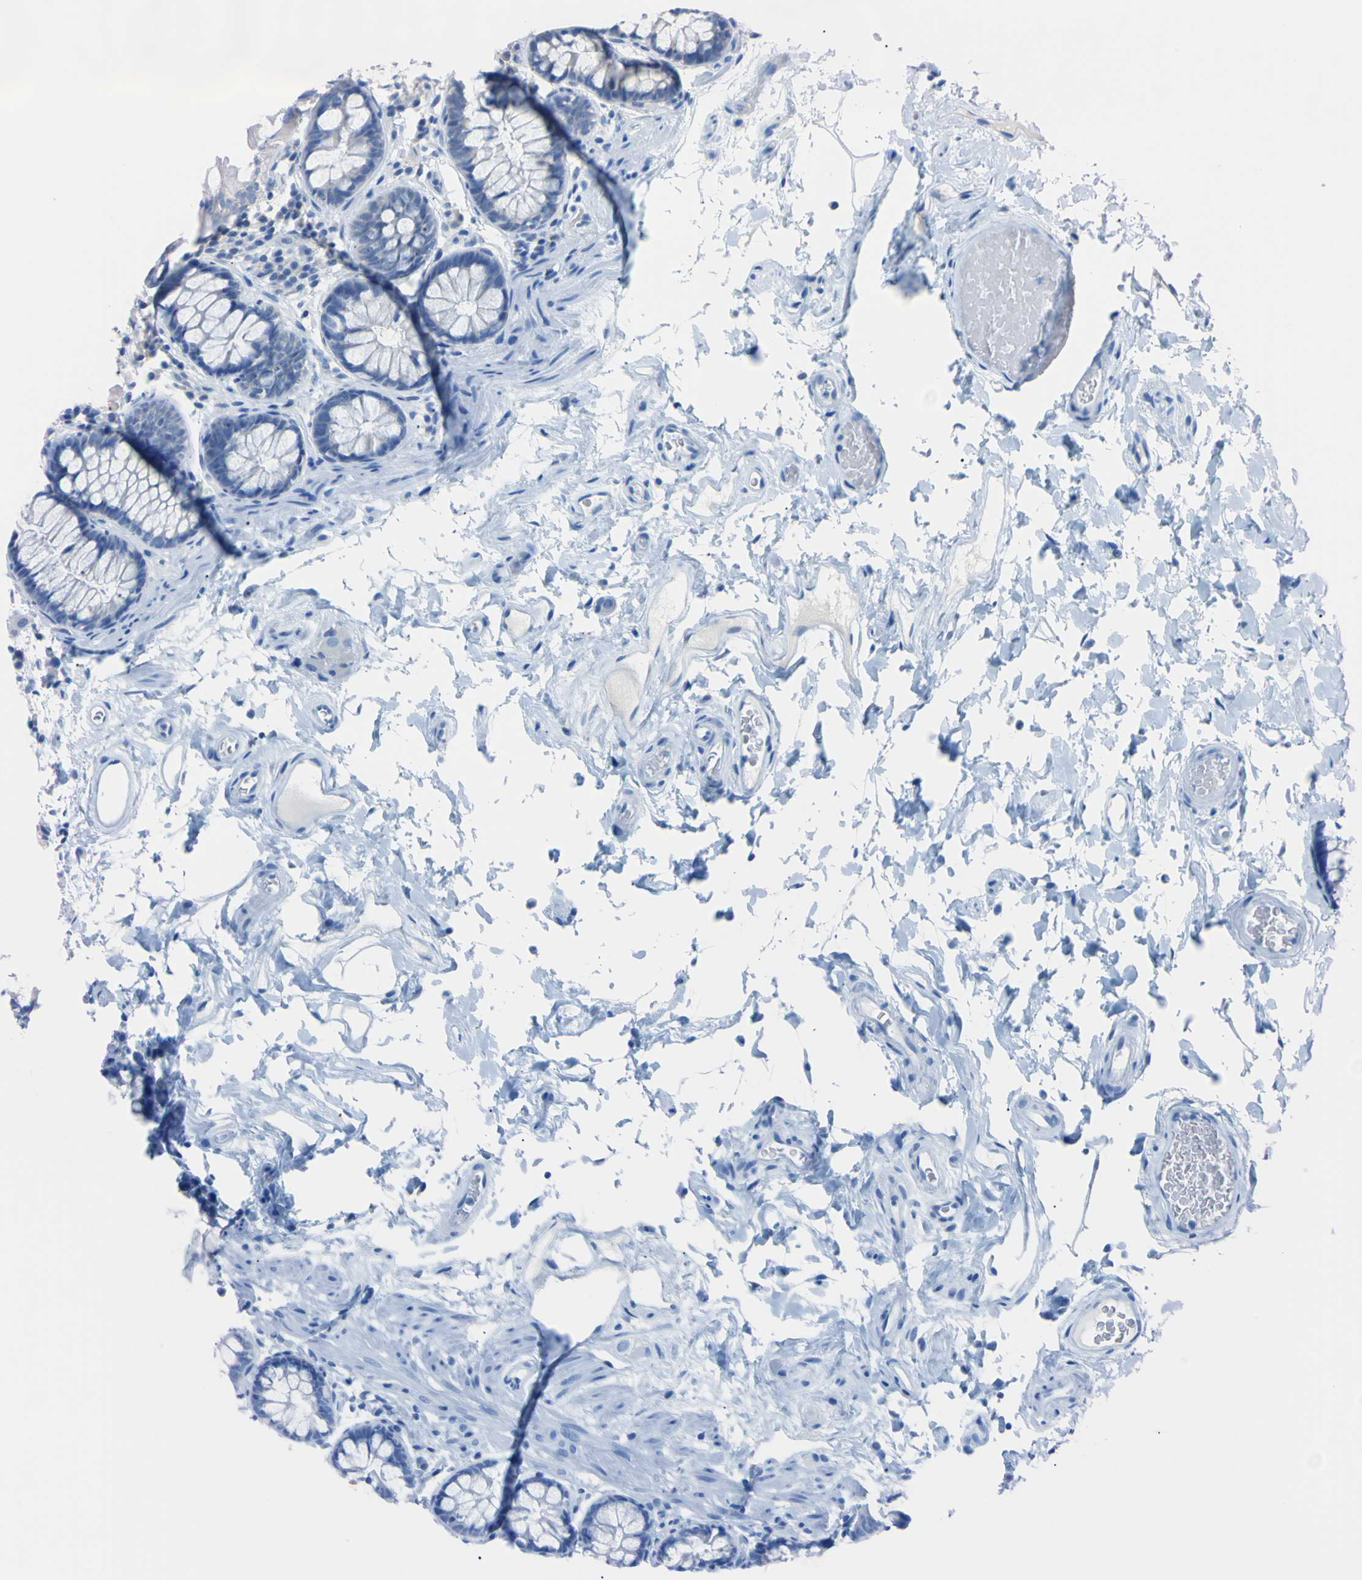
{"staining": {"intensity": "negative", "quantity": "none", "location": "none"}, "tissue": "colon", "cell_type": "Endothelial cells", "image_type": "normal", "snomed": [{"axis": "morphology", "description": "Normal tissue, NOS"}, {"axis": "topography", "description": "Colon"}], "caption": "DAB (3,3'-diaminobenzidine) immunohistochemical staining of benign colon reveals no significant positivity in endothelial cells.", "gene": "RARS1", "patient": {"sex": "female", "age": 80}}